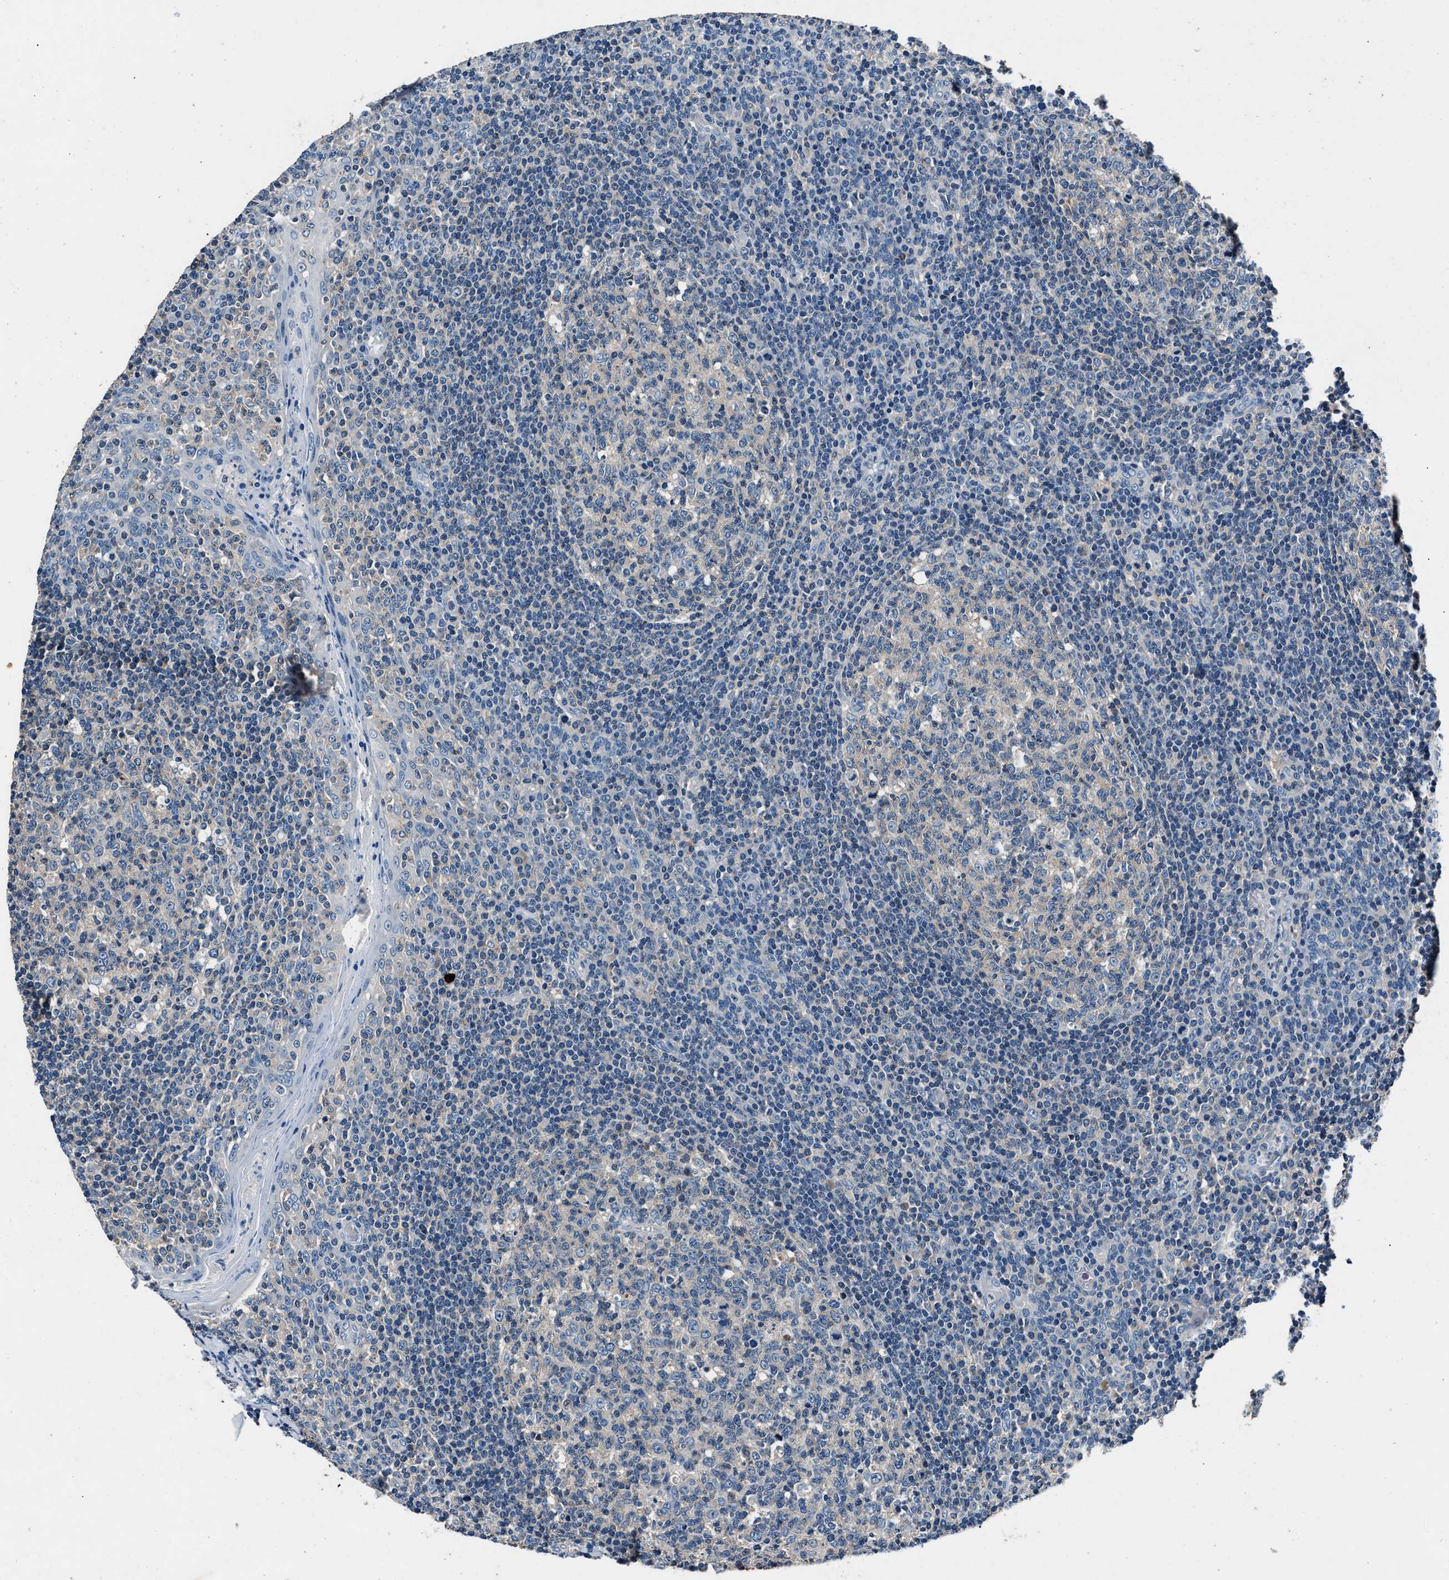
{"staining": {"intensity": "negative", "quantity": "none", "location": "none"}, "tissue": "tonsil", "cell_type": "Germinal center cells", "image_type": "normal", "snomed": [{"axis": "morphology", "description": "Normal tissue, NOS"}, {"axis": "topography", "description": "Tonsil"}], "caption": "High magnification brightfield microscopy of unremarkable tonsil stained with DAB (3,3'-diaminobenzidine) (brown) and counterstained with hematoxylin (blue): germinal center cells show no significant expression.", "gene": "DENND6B", "patient": {"sex": "female", "age": 19}}